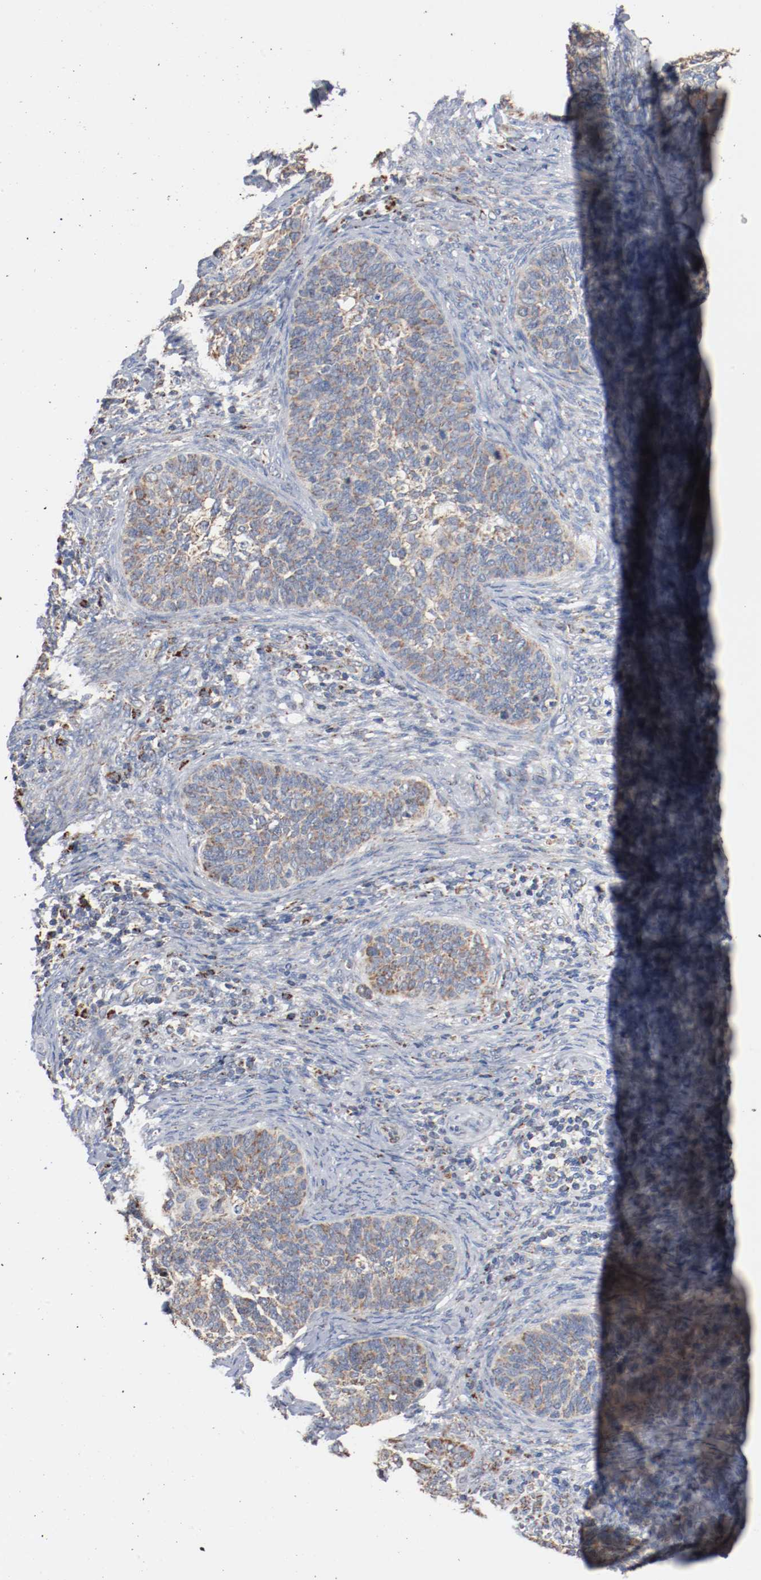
{"staining": {"intensity": "weak", "quantity": ">75%", "location": "cytoplasmic/membranous"}, "tissue": "cervical cancer", "cell_type": "Tumor cells", "image_type": "cancer", "snomed": [{"axis": "morphology", "description": "Squamous cell carcinoma, NOS"}, {"axis": "topography", "description": "Cervix"}], "caption": "Tumor cells reveal weak cytoplasmic/membranous positivity in about >75% of cells in squamous cell carcinoma (cervical).", "gene": "NDUFS4", "patient": {"sex": "female", "age": 33}}